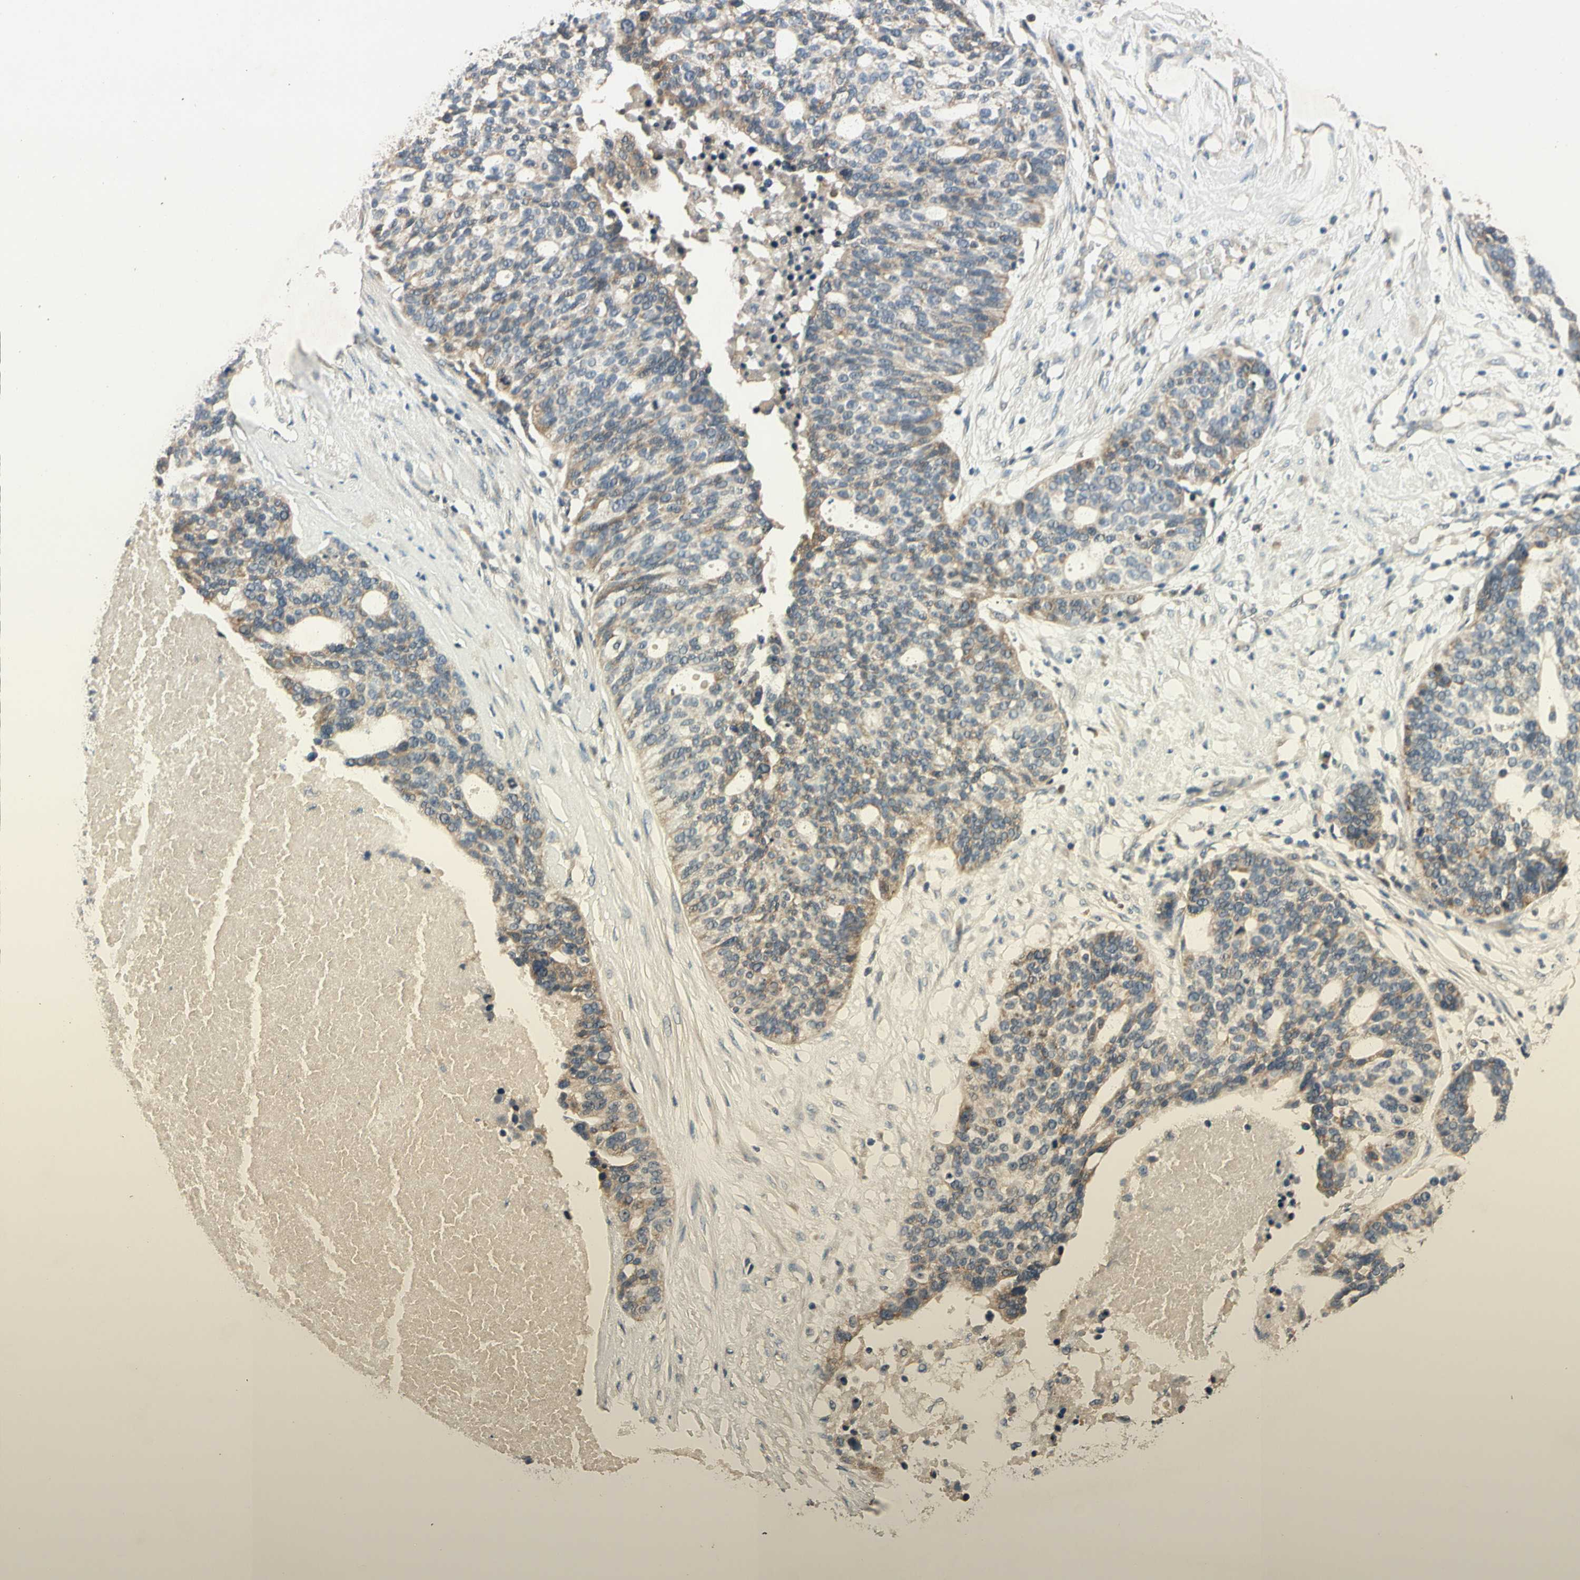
{"staining": {"intensity": "weak", "quantity": "<25%", "location": "cytoplasmic/membranous"}, "tissue": "ovarian cancer", "cell_type": "Tumor cells", "image_type": "cancer", "snomed": [{"axis": "morphology", "description": "Cystadenocarcinoma, serous, NOS"}, {"axis": "topography", "description": "Ovary"}], "caption": "Immunohistochemical staining of ovarian cancer displays no significant expression in tumor cells.", "gene": "ALKBH3", "patient": {"sex": "female", "age": 59}}